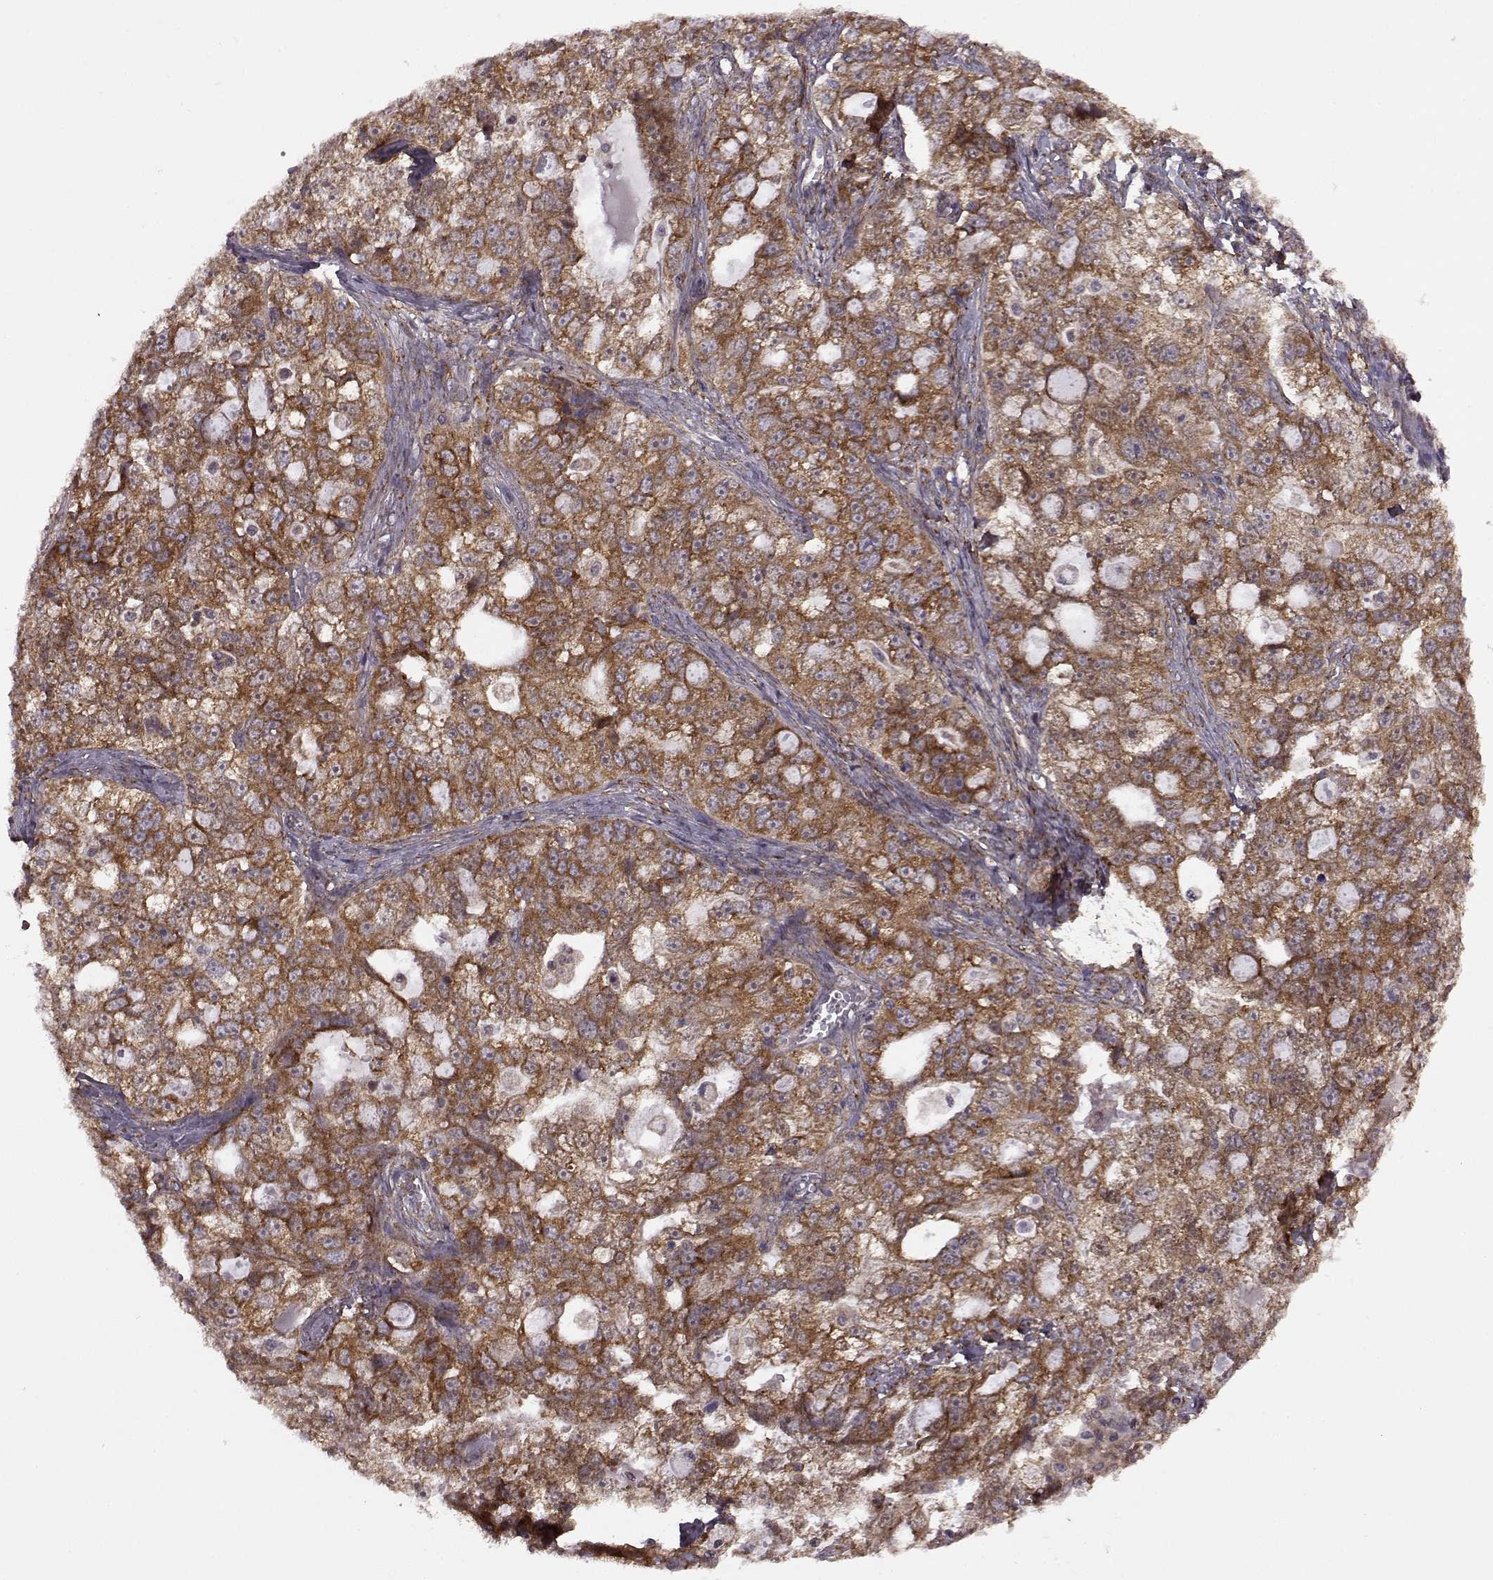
{"staining": {"intensity": "strong", "quantity": ">75%", "location": "cytoplasmic/membranous"}, "tissue": "ovarian cancer", "cell_type": "Tumor cells", "image_type": "cancer", "snomed": [{"axis": "morphology", "description": "Cystadenocarcinoma, serous, NOS"}, {"axis": "topography", "description": "Ovary"}], "caption": "Strong cytoplasmic/membranous protein staining is identified in approximately >75% of tumor cells in ovarian cancer. Nuclei are stained in blue.", "gene": "URI1", "patient": {"sex": "female", "age": 51}}